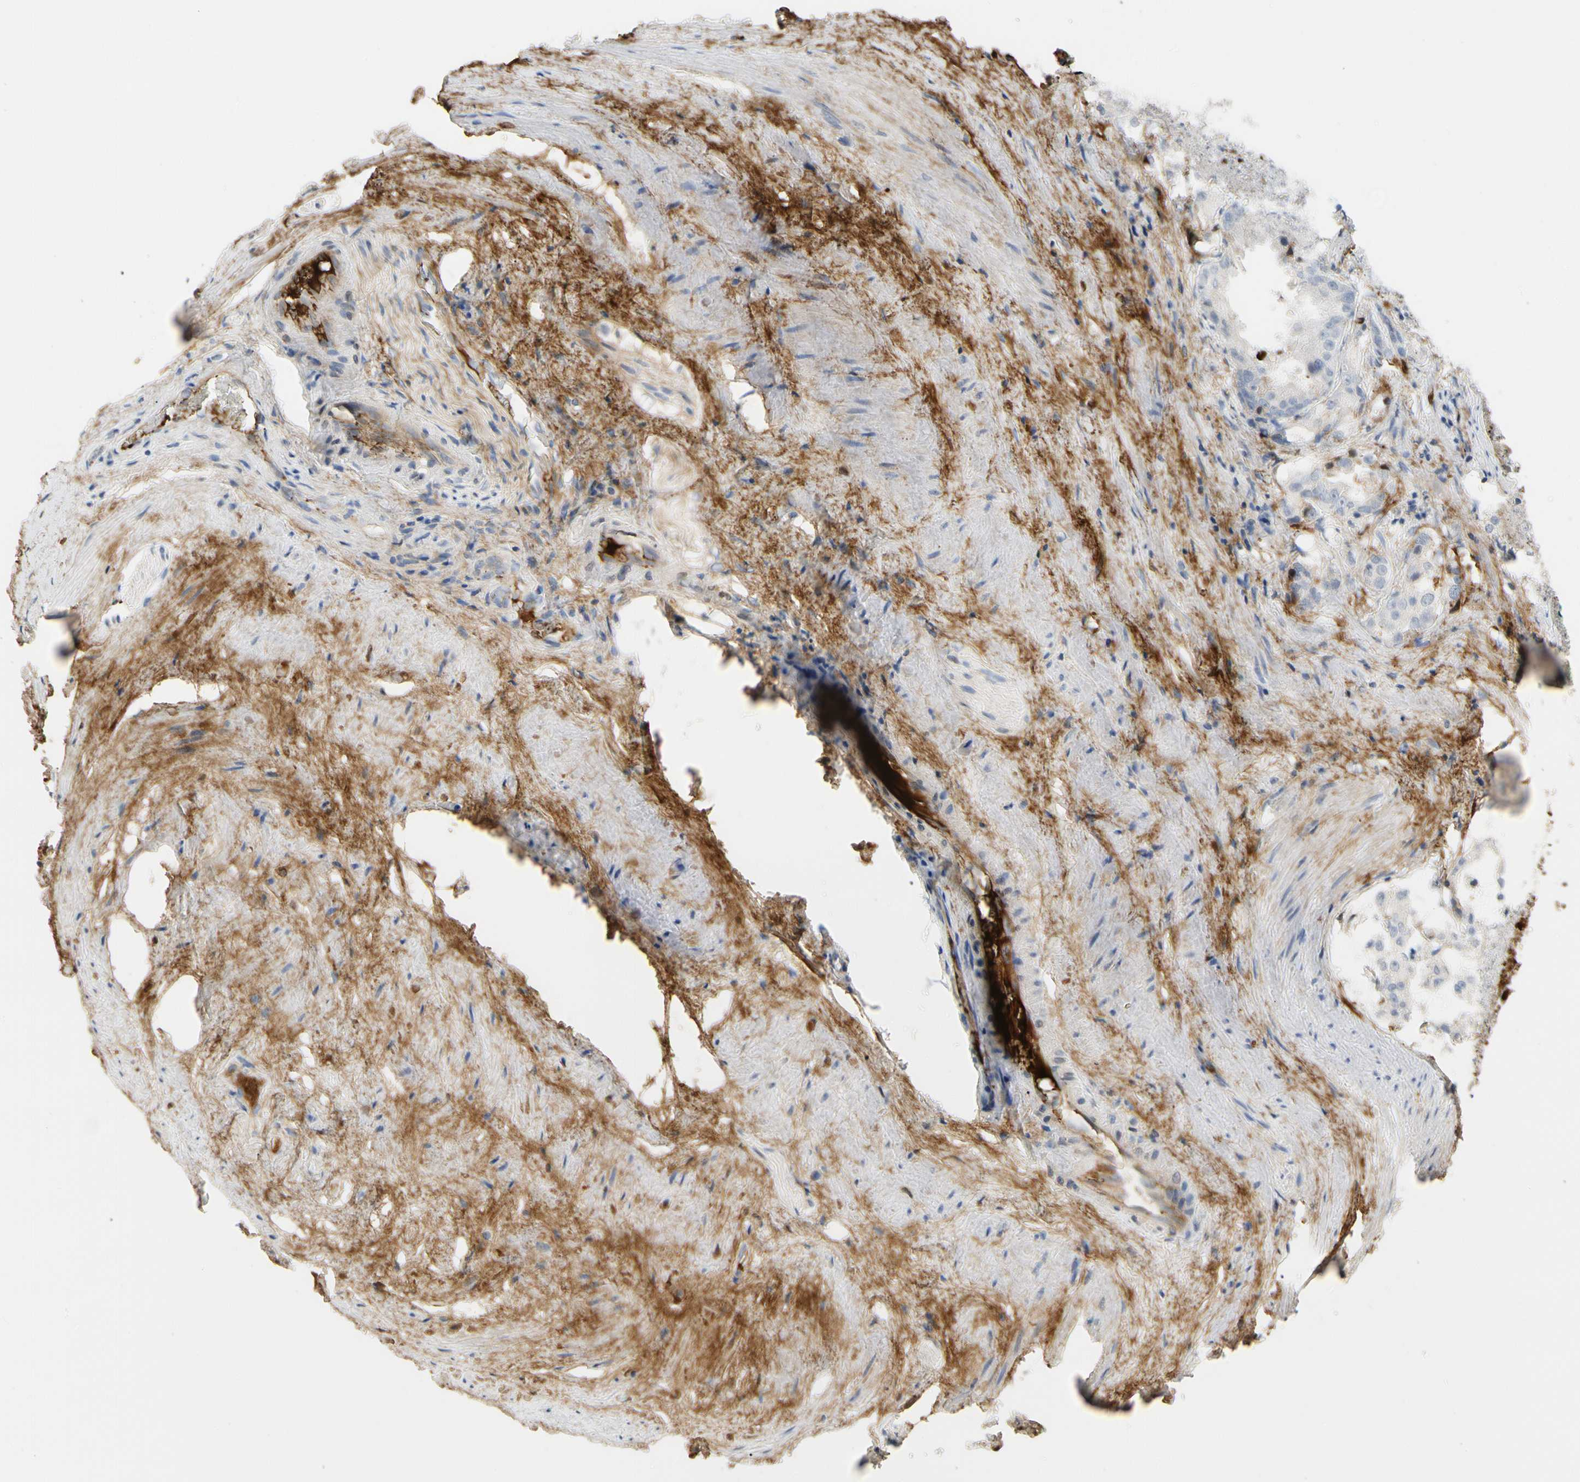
{"staining": {"intensity": "negative", "quantity": "none", "location": "none"}, "tissue": "prostate cancer", "cell_type": "Tumor cells", "image_type": "cancer", "snomed": [{"axis": "morphology", "description": "Adenocarcinoma, High grade"}, {"axis": "topography", "description": "Prostate"}], "caption": "Tumor cells are negative for protein expression in human adenocarcinoma (high-grade) (prostate).", "gene": "FGB", "patient": {"sex": "male", "age": 73}}